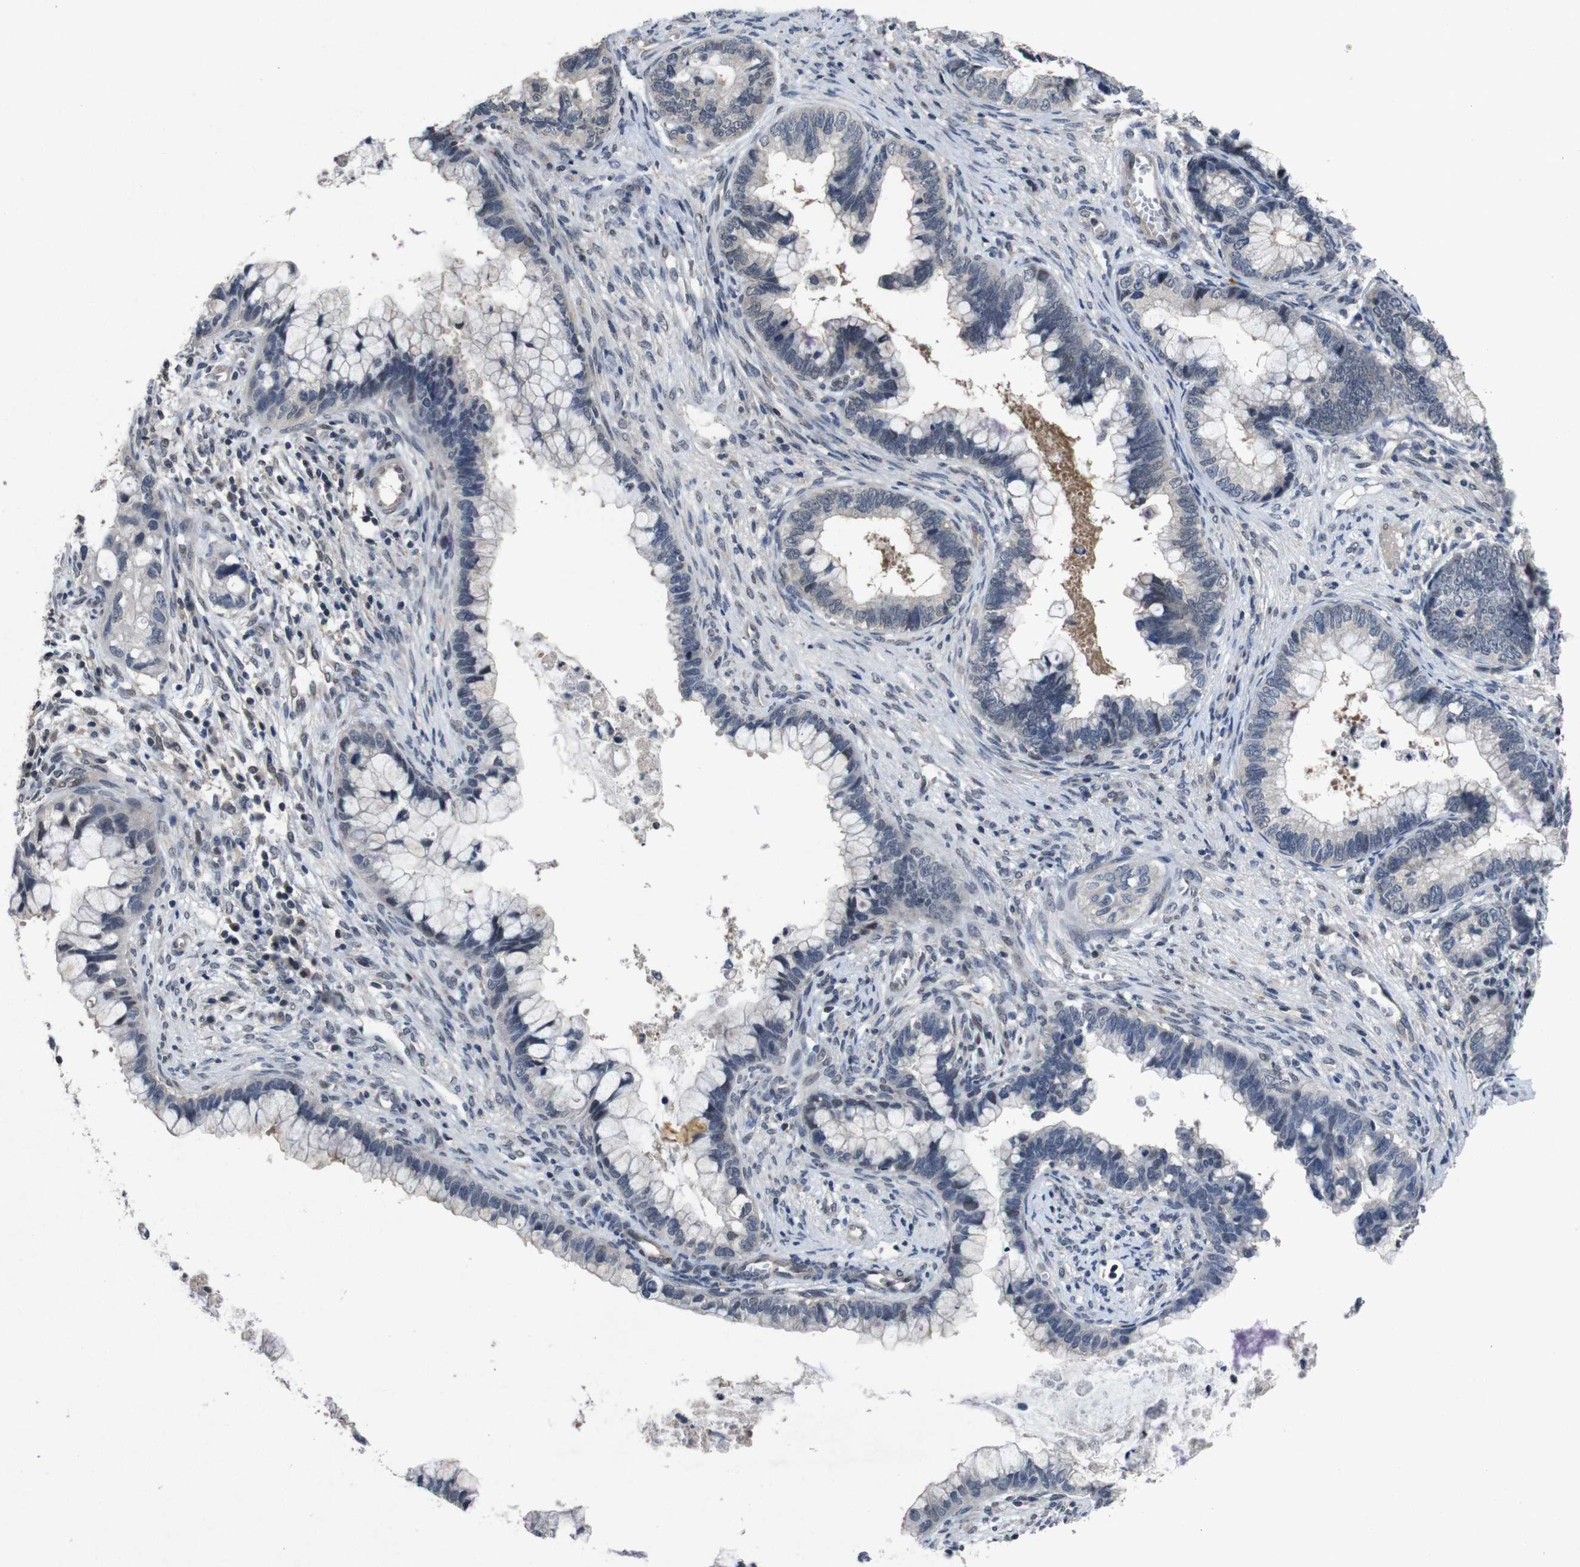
{"staining": {"intensity": "negative", "quantity": "none", "location": "none"}, "tissue": "cervical cancer", "cell_type": "Tumor cells", "image_type": "cancer", "snomed": [{"axis": "morphology", "description": "Adenocarcinoma, NOS"}, {"axis": "topography", "description": "Cervix"}], "caption": "Human cervical cancer (adenocarcinoma) stained for a protein using immunohistochemistry (IHC) displays no positivity in tumor cells.", "gene": "AKT3", "patient": {"sex": "female", "age": 44}}